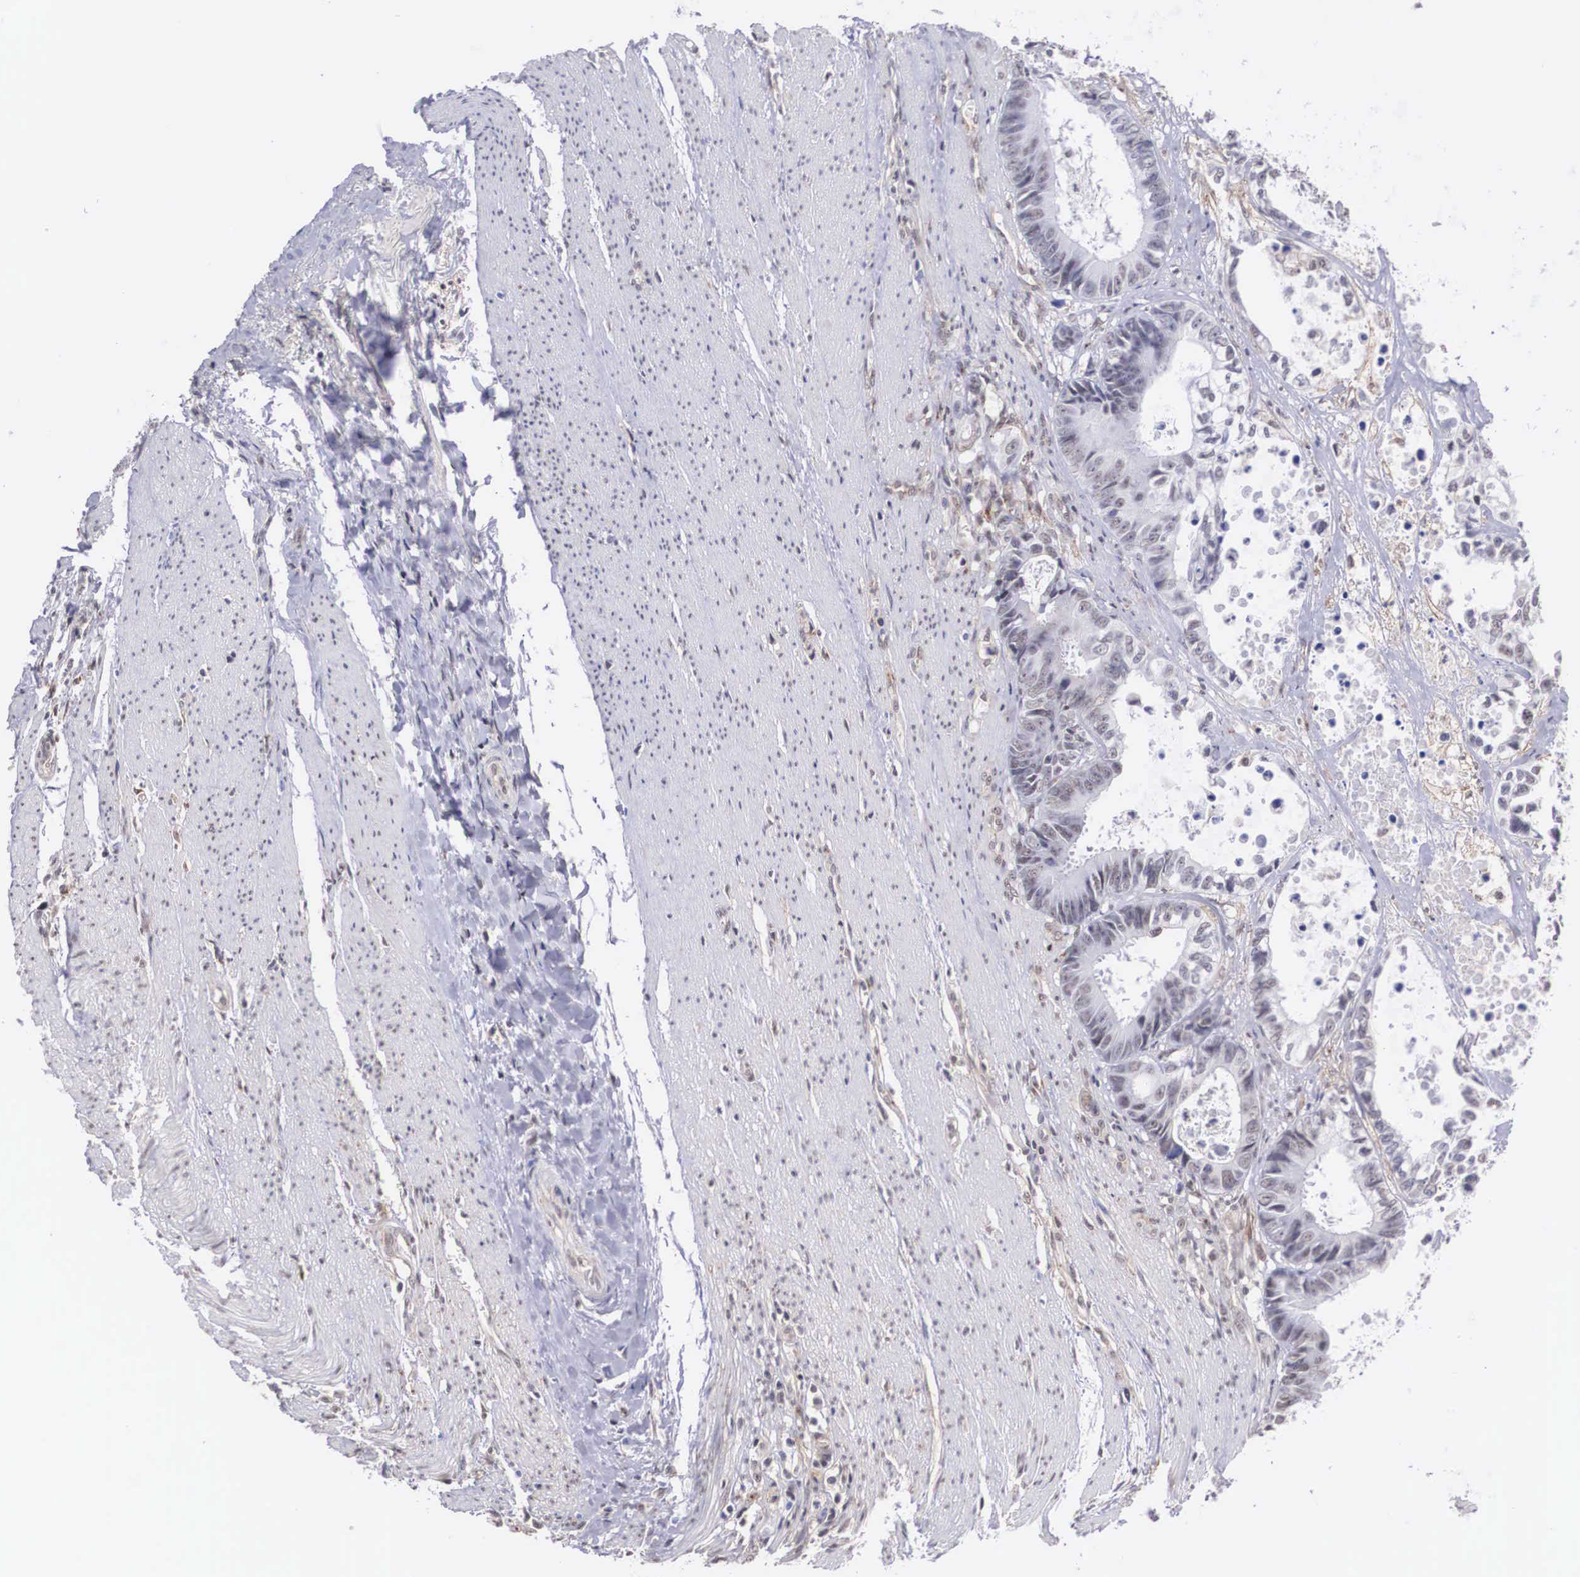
{"staining": {"intensity": "negative", "quantity": "none", "location": "none"}, "tissue": "colorectal cancer", "cell_type": "Tumor cells", "image_type": "cancer", "snomed": [{"axis": "morphology", "description": "Adenocarcinoma, NOS"}, {"axis": "topography", "description": "Rectum"}], "caption": "Human colorectal adenocarcinoma stained for a protein using IHC shows no positivity in tumor cells.", "gene": "NR4A2", "patient": {"sex": "female", "age": 98}}